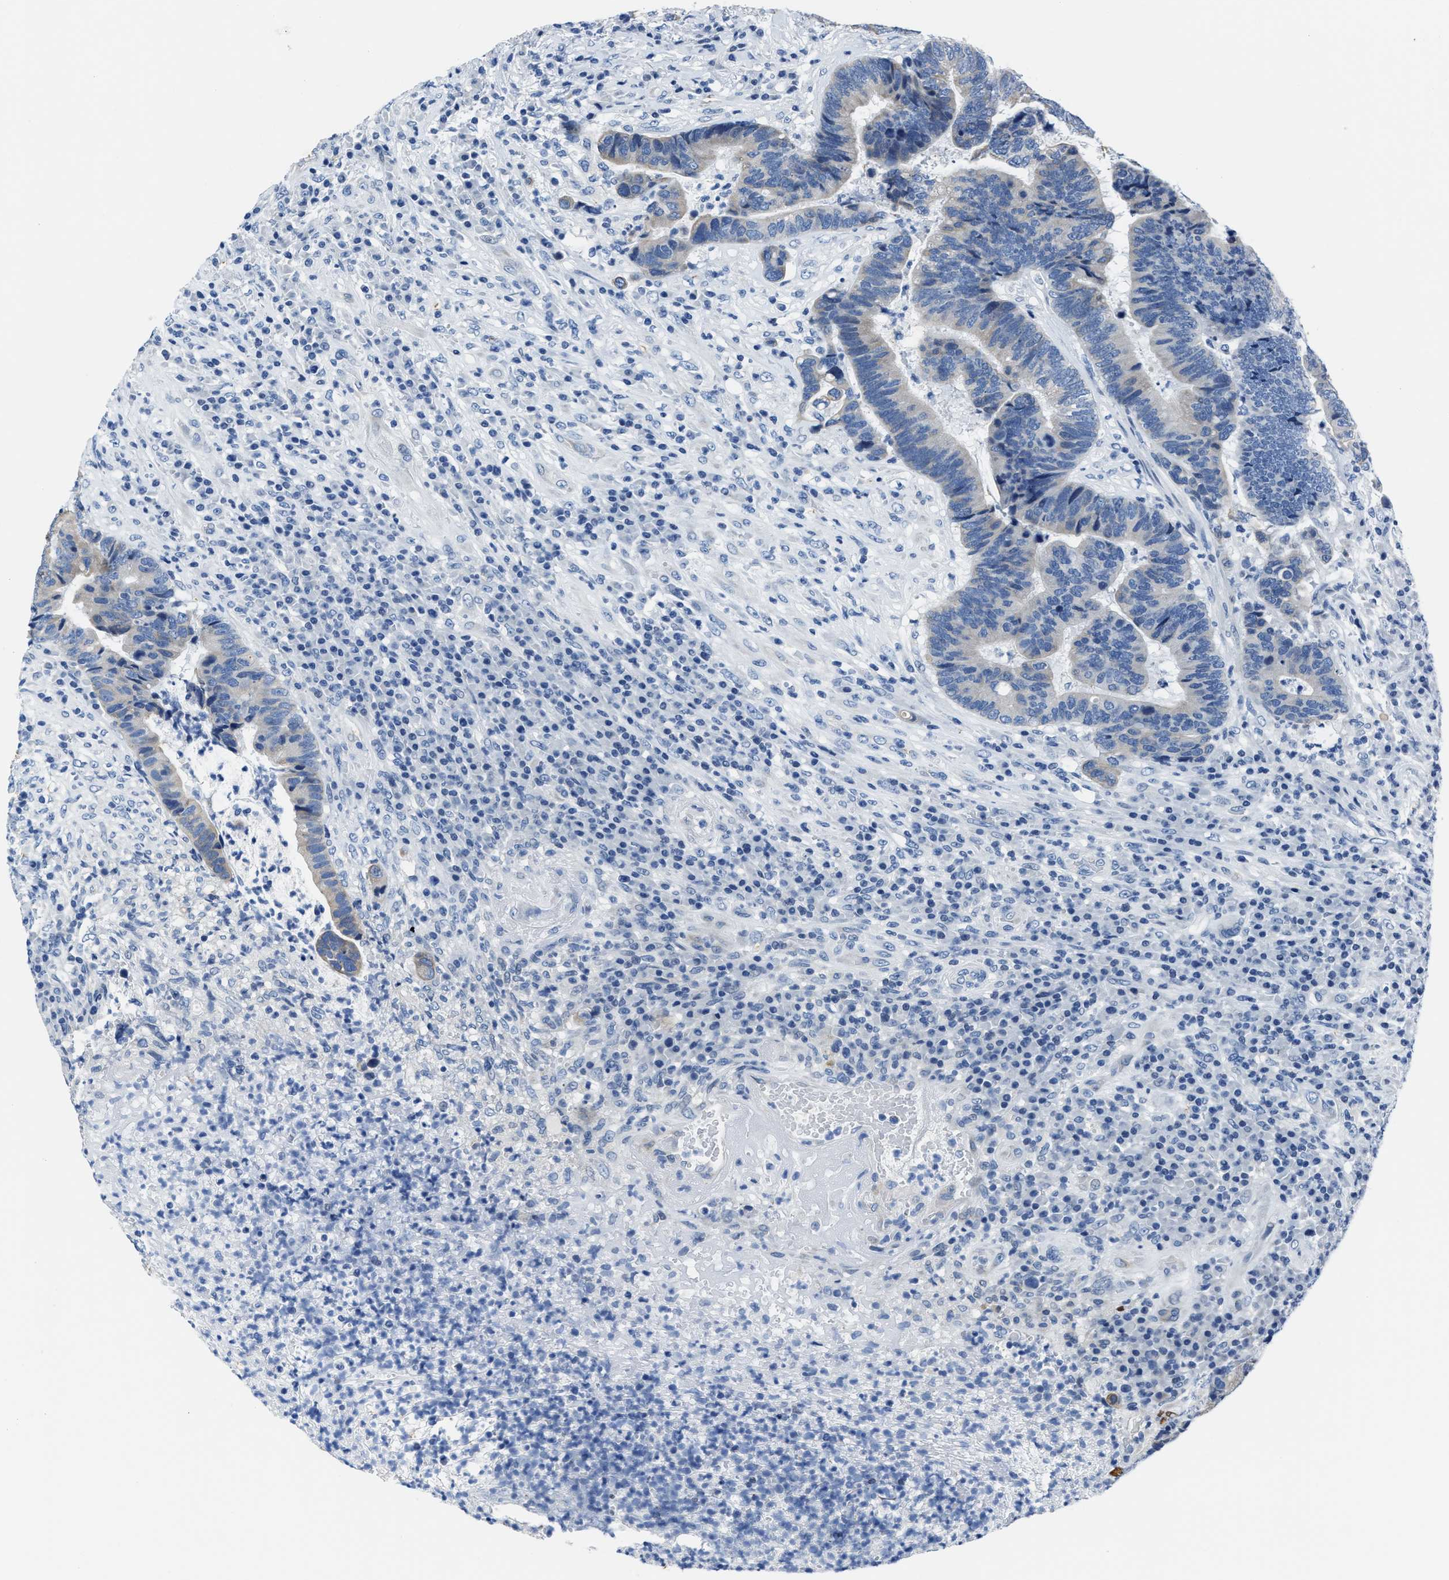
{"staining": {"intensity": "negative", "quantity": "none", "location": "none"}, "tissue": "colorectal cancer", "cell_type": "Tumor cells", "image_type": "cancer", "snomed": [{"axis": "morphology", "description": "Adenocarcinoma, NOS"}, {"axis": "topography", "description": "Rectum"}], "caption": "Photomicrograph shows no protein positivity in tumor cells of colorectal cancer tissue. Nuclei are stained in blue.", "gene": "ASZ1", "patient": {"sex": "female", "age": 89}}